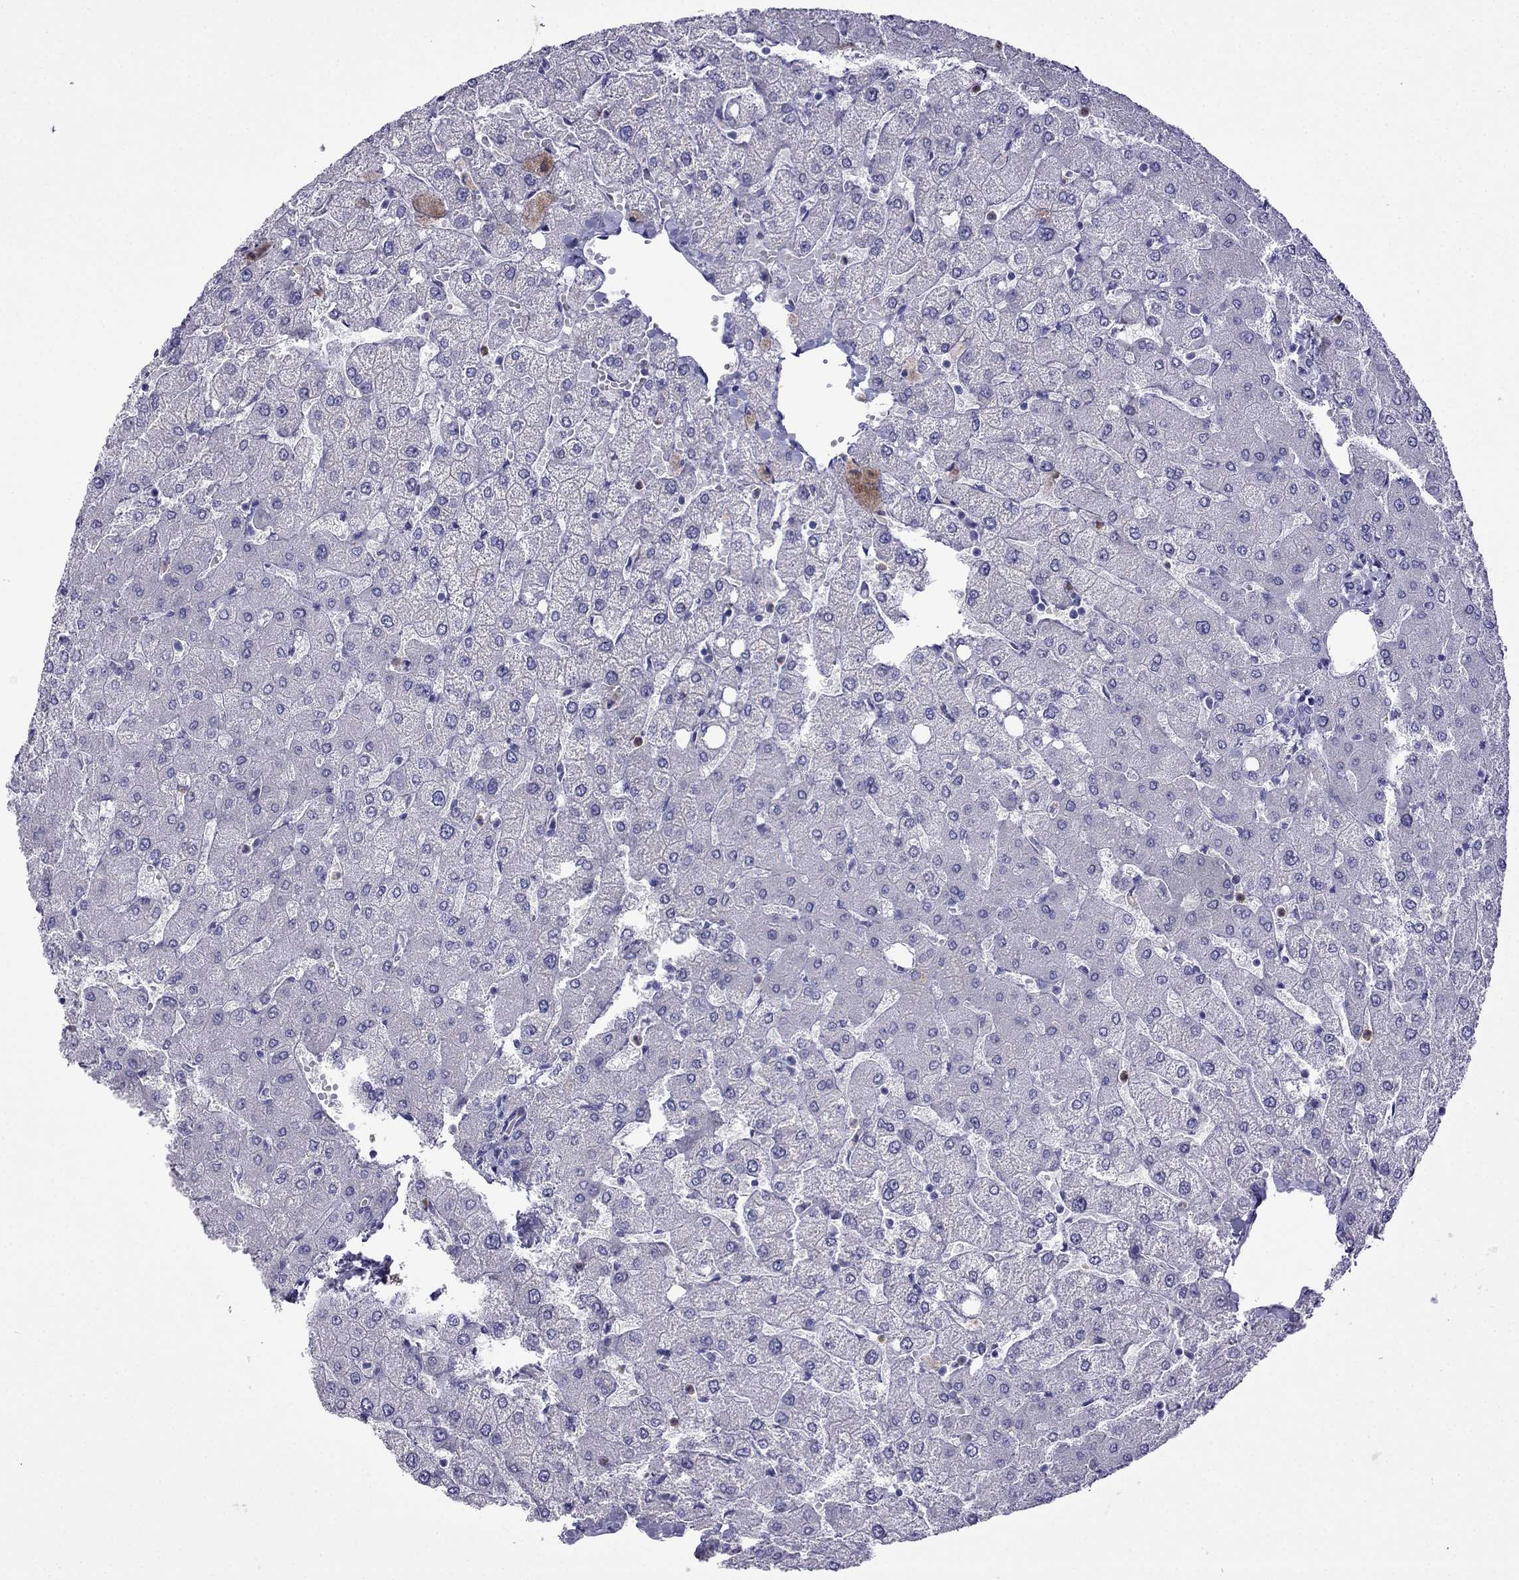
{"staining": {"intensity": "negative", "quantity": "none", "location": "none"}, "tissue": "liver", "cell_type": "Cholangiocytes", "image_type": "normal", "snomed": [{"axis": "morphology", "description": "Normal tissue, NOS"}, {"axis": "topography", "description": "Liver"}], "caption": "IHC of normal liver reveals no staining in cholangiocytes.", "gene": "CDHR4", "patient": {"sex": "female", "age": 54}}